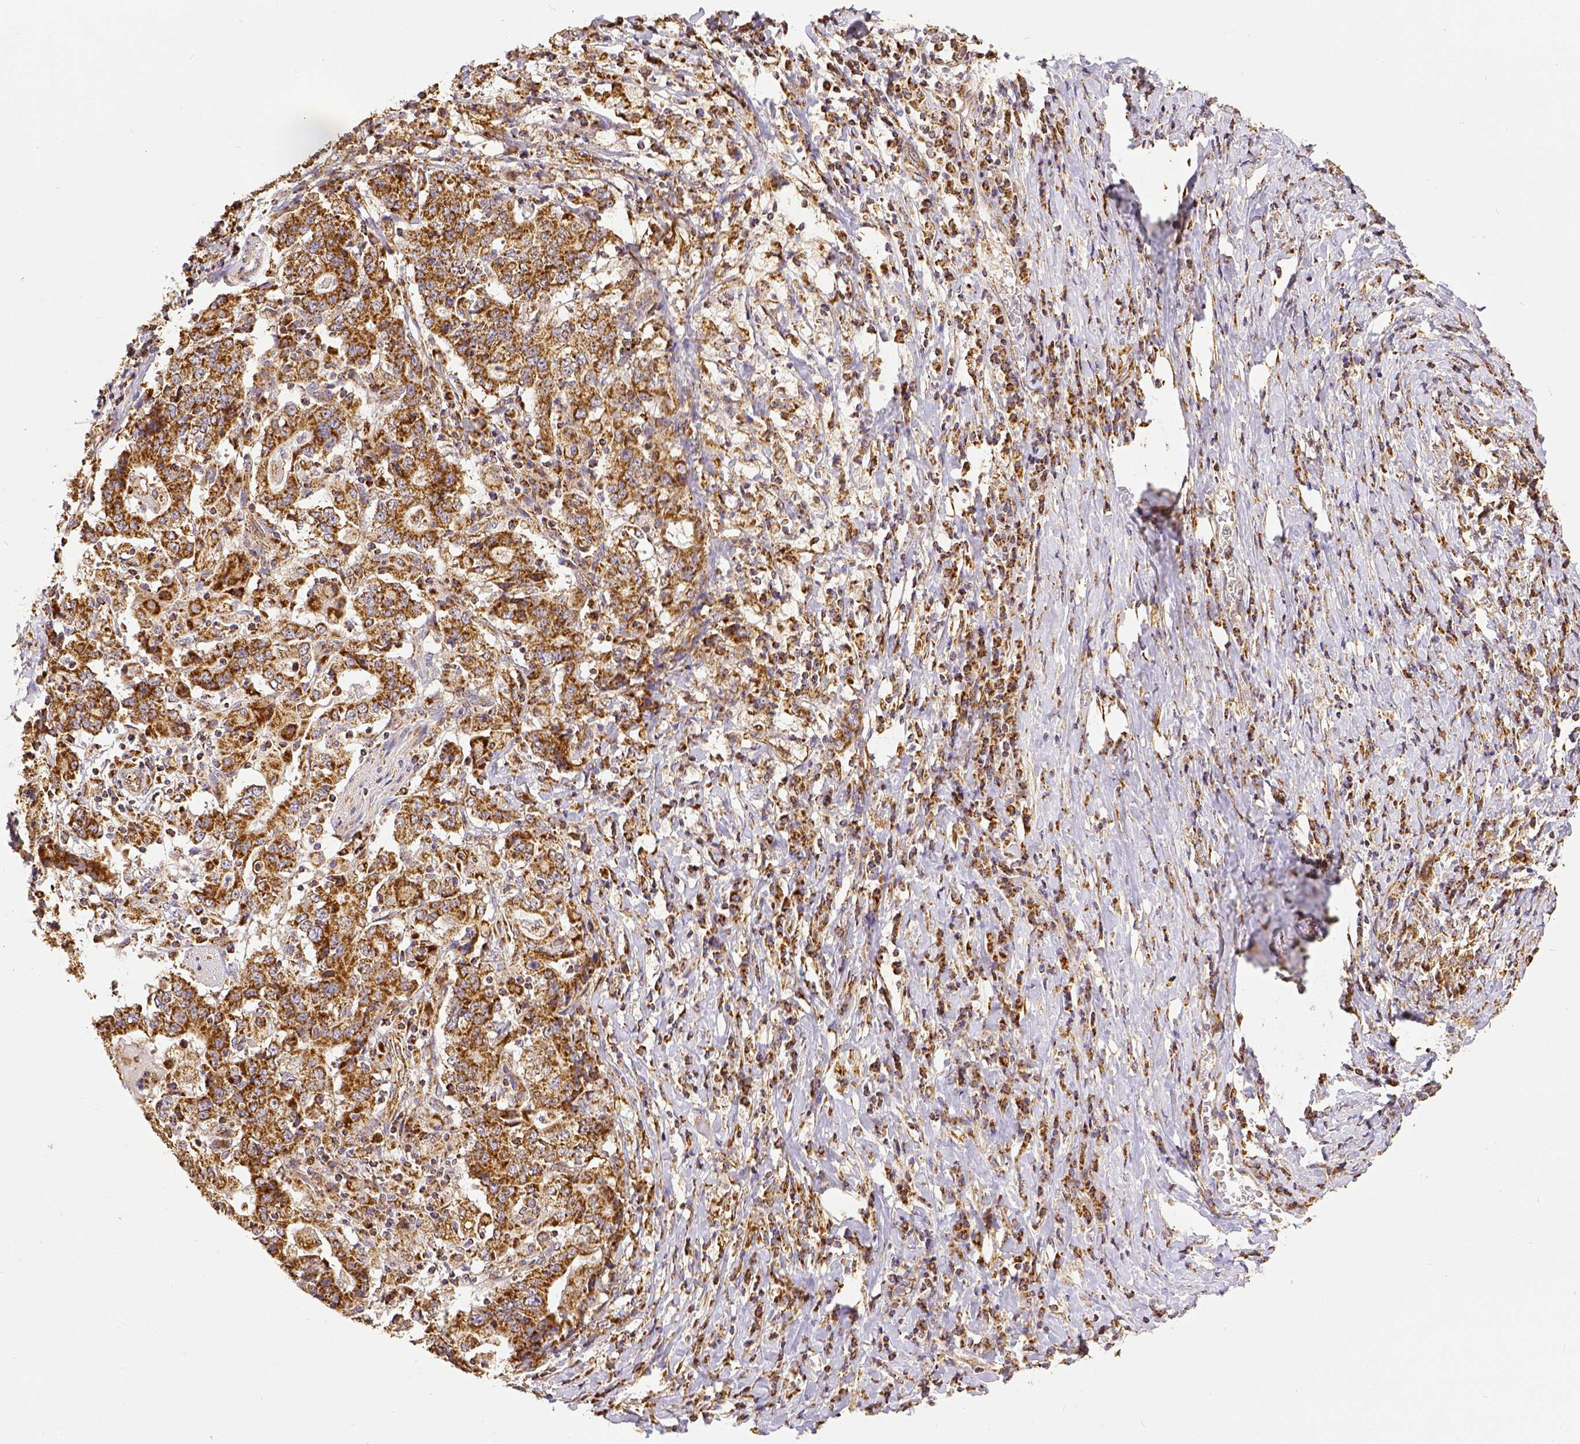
{"staining": {"intensity": "moderate", "quantity": ">75%", "location": "cytoplasmic/membranous"}, "tissue": "stomach cancer", "cell_type": "Tumor cells", "image_type": "cancer", "snomed": [{"axis": "morphology", "description": "Normal tissue, NOS"}, {"axis": "morphology", "description": "Adenocarcinoma, NOS"}, {"axis": "topography", "description": "Stomach, upper"}, {"axis": "topography", "description": "Stomach"}], "caption": "Immunohistochemistry photomicrograph of human stomach adenocarcinoma stained for a protein (brown), which shows medium levels of moderate cytoplasmic/membranous expression in approximately >75% of tumor cells.", "gene": "SDHB", "patient": {"sex": "male", "age": 59}}